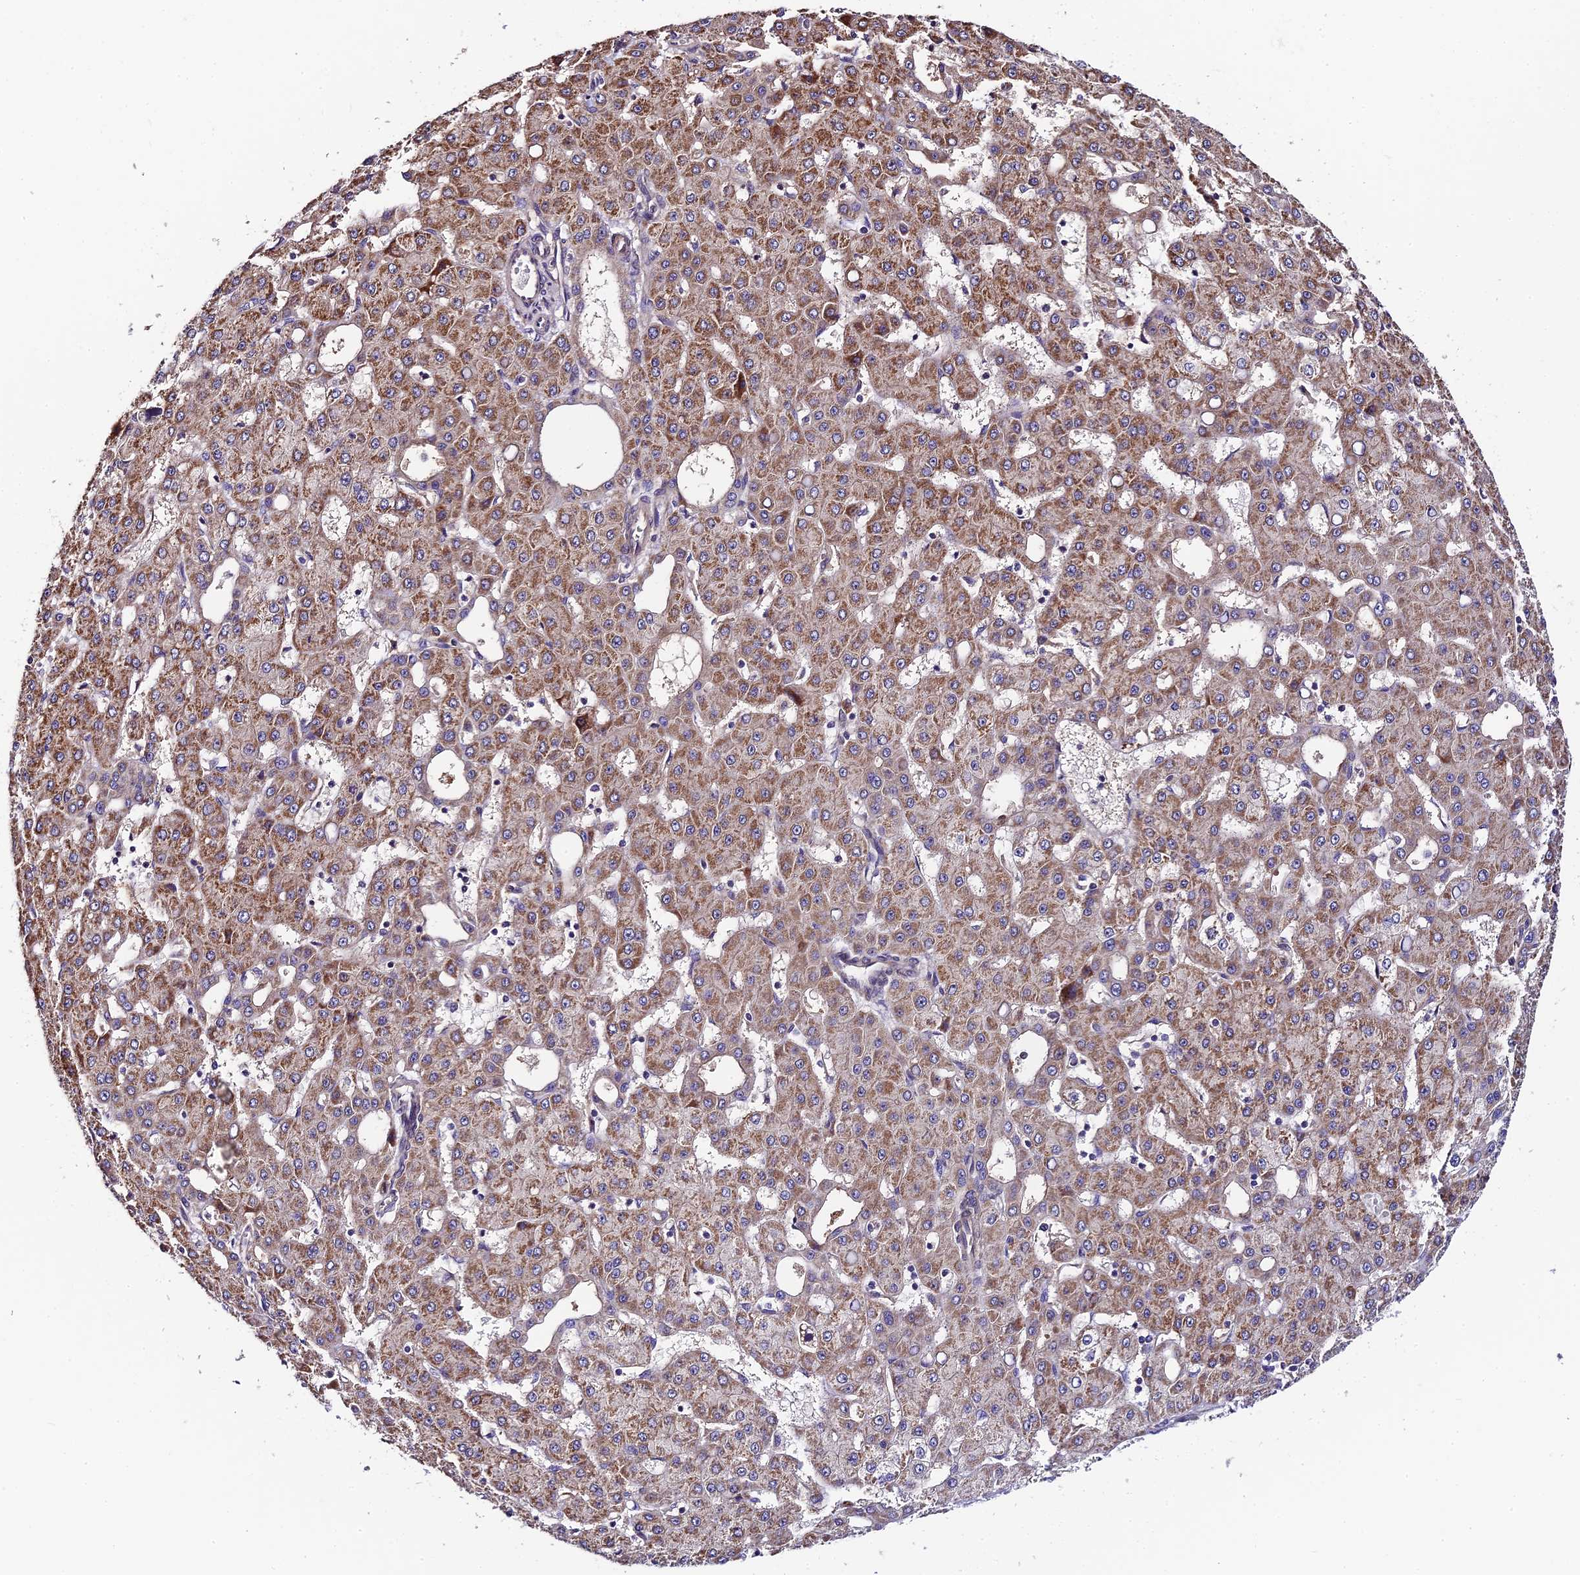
{"staining": {"intensity": "moderate", "quantity": ">75%", "location": "cytoplasmic/membranous"}, "tissue": "liver cancer", "cell_type": "Tumor cells", "image_type": "cancer", "snomed": [{"axis": "morphology", "description": "Carcinoma, Hepatocellular, NOS"}, {"axis": "topography", "description": "Liver"}], "caption": "Immunohistochemical staining of hepatocellular carcinoma (liver) exhibits medium levels of moderate cytoplasmic/membranous protein expression in approximately >75% of tumor cells.", "gene": "C3orf20", "patient": {"sex": "male", "age": 47}}